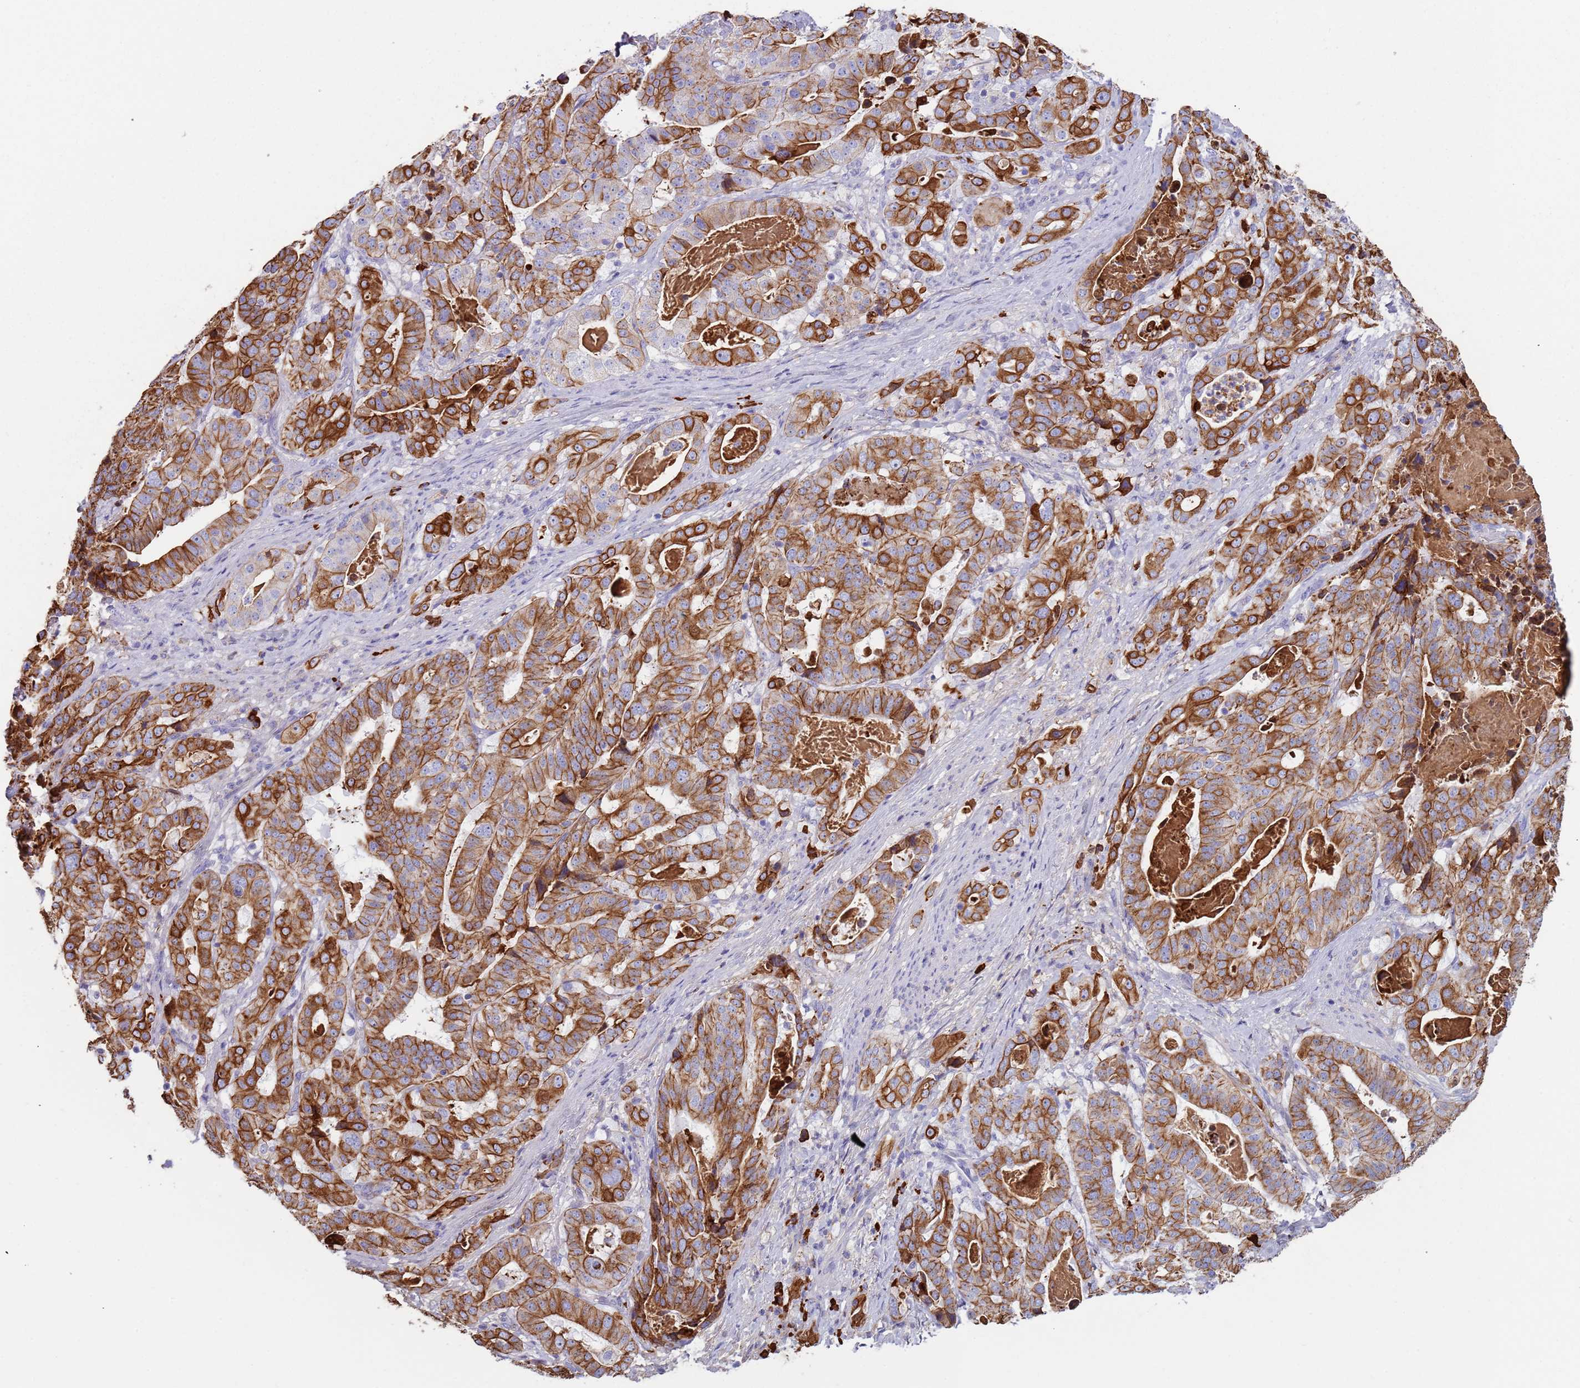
{"staining": {"intensity": "strong", "quantity": "25%-75%", "location": "cytoplasmic/membranous"}, "tissue": "stomach cancer", "cell_type": "Tumor cells", "image_type": "cancer", "snomed": [{"axis": "morphology", "description": "Adenocarcinoma, NOS"}, {"axis": "topography", "description": "Stomach"}], "caption": "Adenocarcinoma (stomach) stained for a protein shows strong cytoplasmic/membranous positivity in tumor cells. Nuclei are stained in blue.", "gene": "CYSLTR2", "patient": {"sex": "male", "age": 48}}